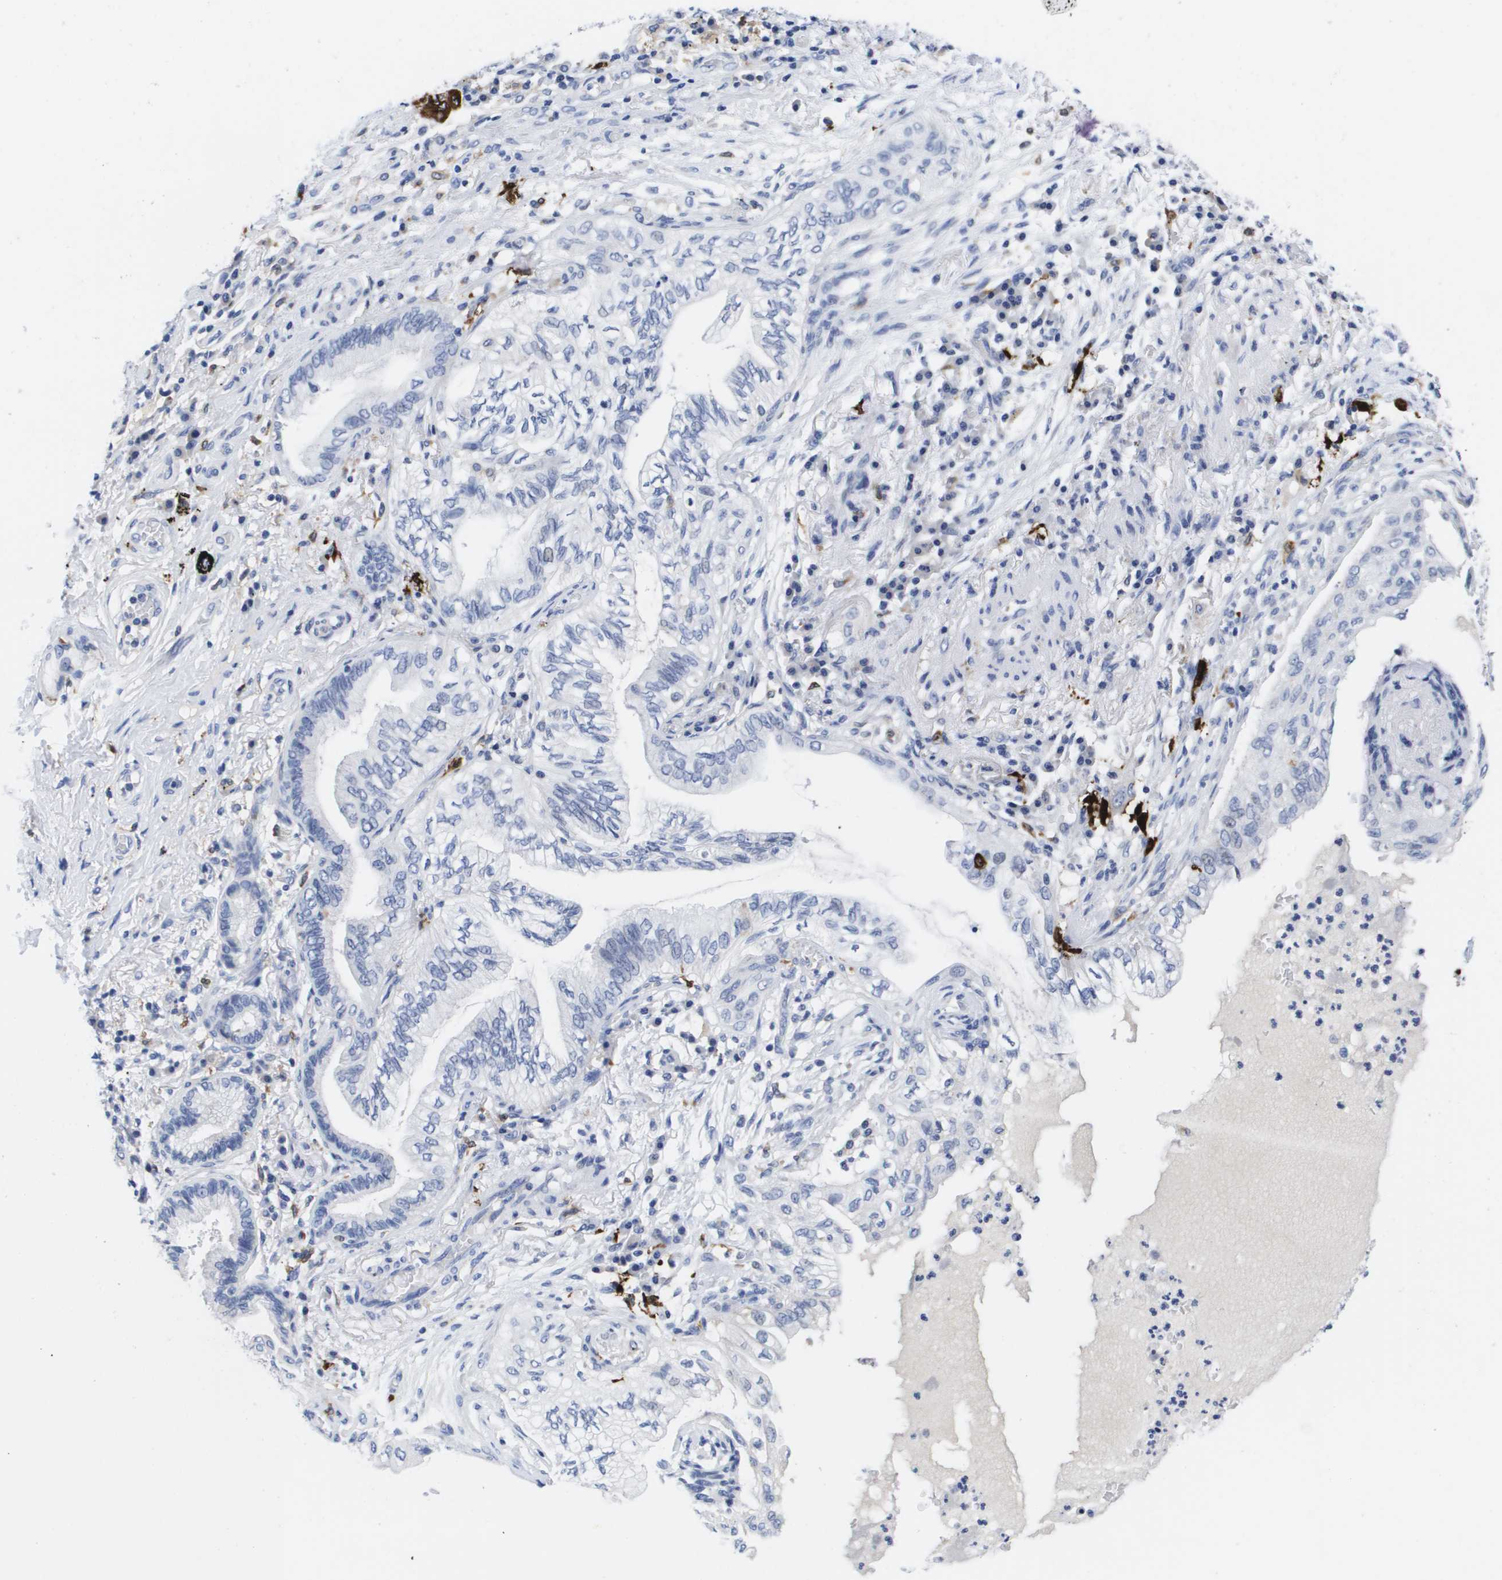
{"staining": {"intensity": "negative", "quantity": "none", "location": "none"}, "tissue": "lung cancer", "cell_type": "Tumor cells", "image_type": "cancer", "snomed": [{"axis": "morphology", "description": "Normal tissue, NOS"}, {"axis": "morphology", "description": "Adenocarcinoma, NOS"}, {"axis": "topography", "description": "Bronchus"}, {"axis": "topography", "description": "Lung"}], "caption": "An IHC photomicrograph of lung adenocarcinoma is shown. There is no staining in tumor cells of lung adenocarcinoma.", "gene": "HMOX1", "patient": {"sex": "female", "age": 70}}